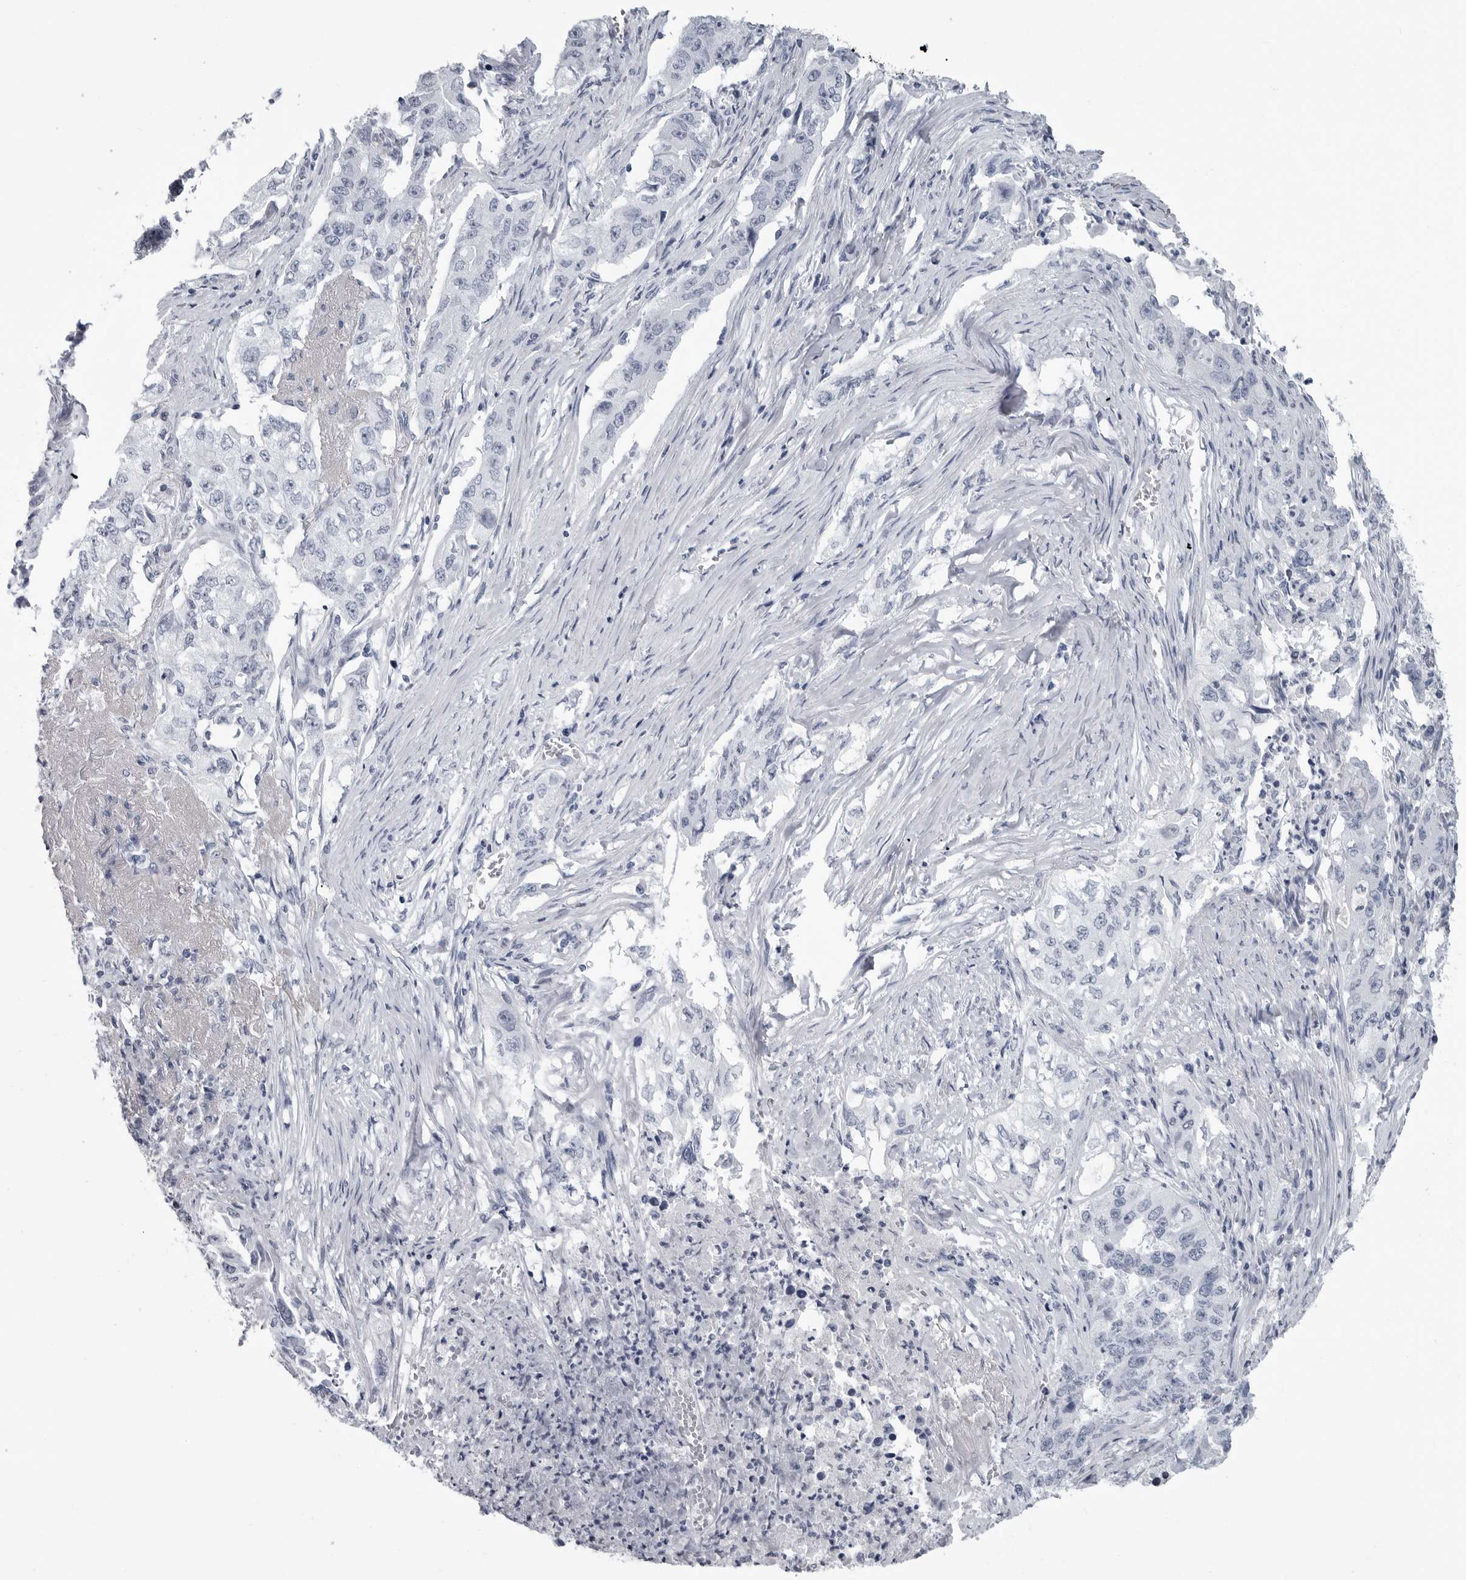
{"staining": {"intensity": "negative", "quantity": "none", "location": "none"}, "tissue": "lung cancer", "cell_type": "Tumor cells", "image_type": "cancer", "snomed": [{"axis": "morphology", "description": "Adenocarcinoma, NOS"}, {"axis": "topography", "description": "Lung"}], "caption": "Histopathology image shows no protein positivity in tumor cells of lung cancer (adenocarcinoma) tissue.", "gene": "AMPD1", "patient": {"sex": "female", "age": 51}}